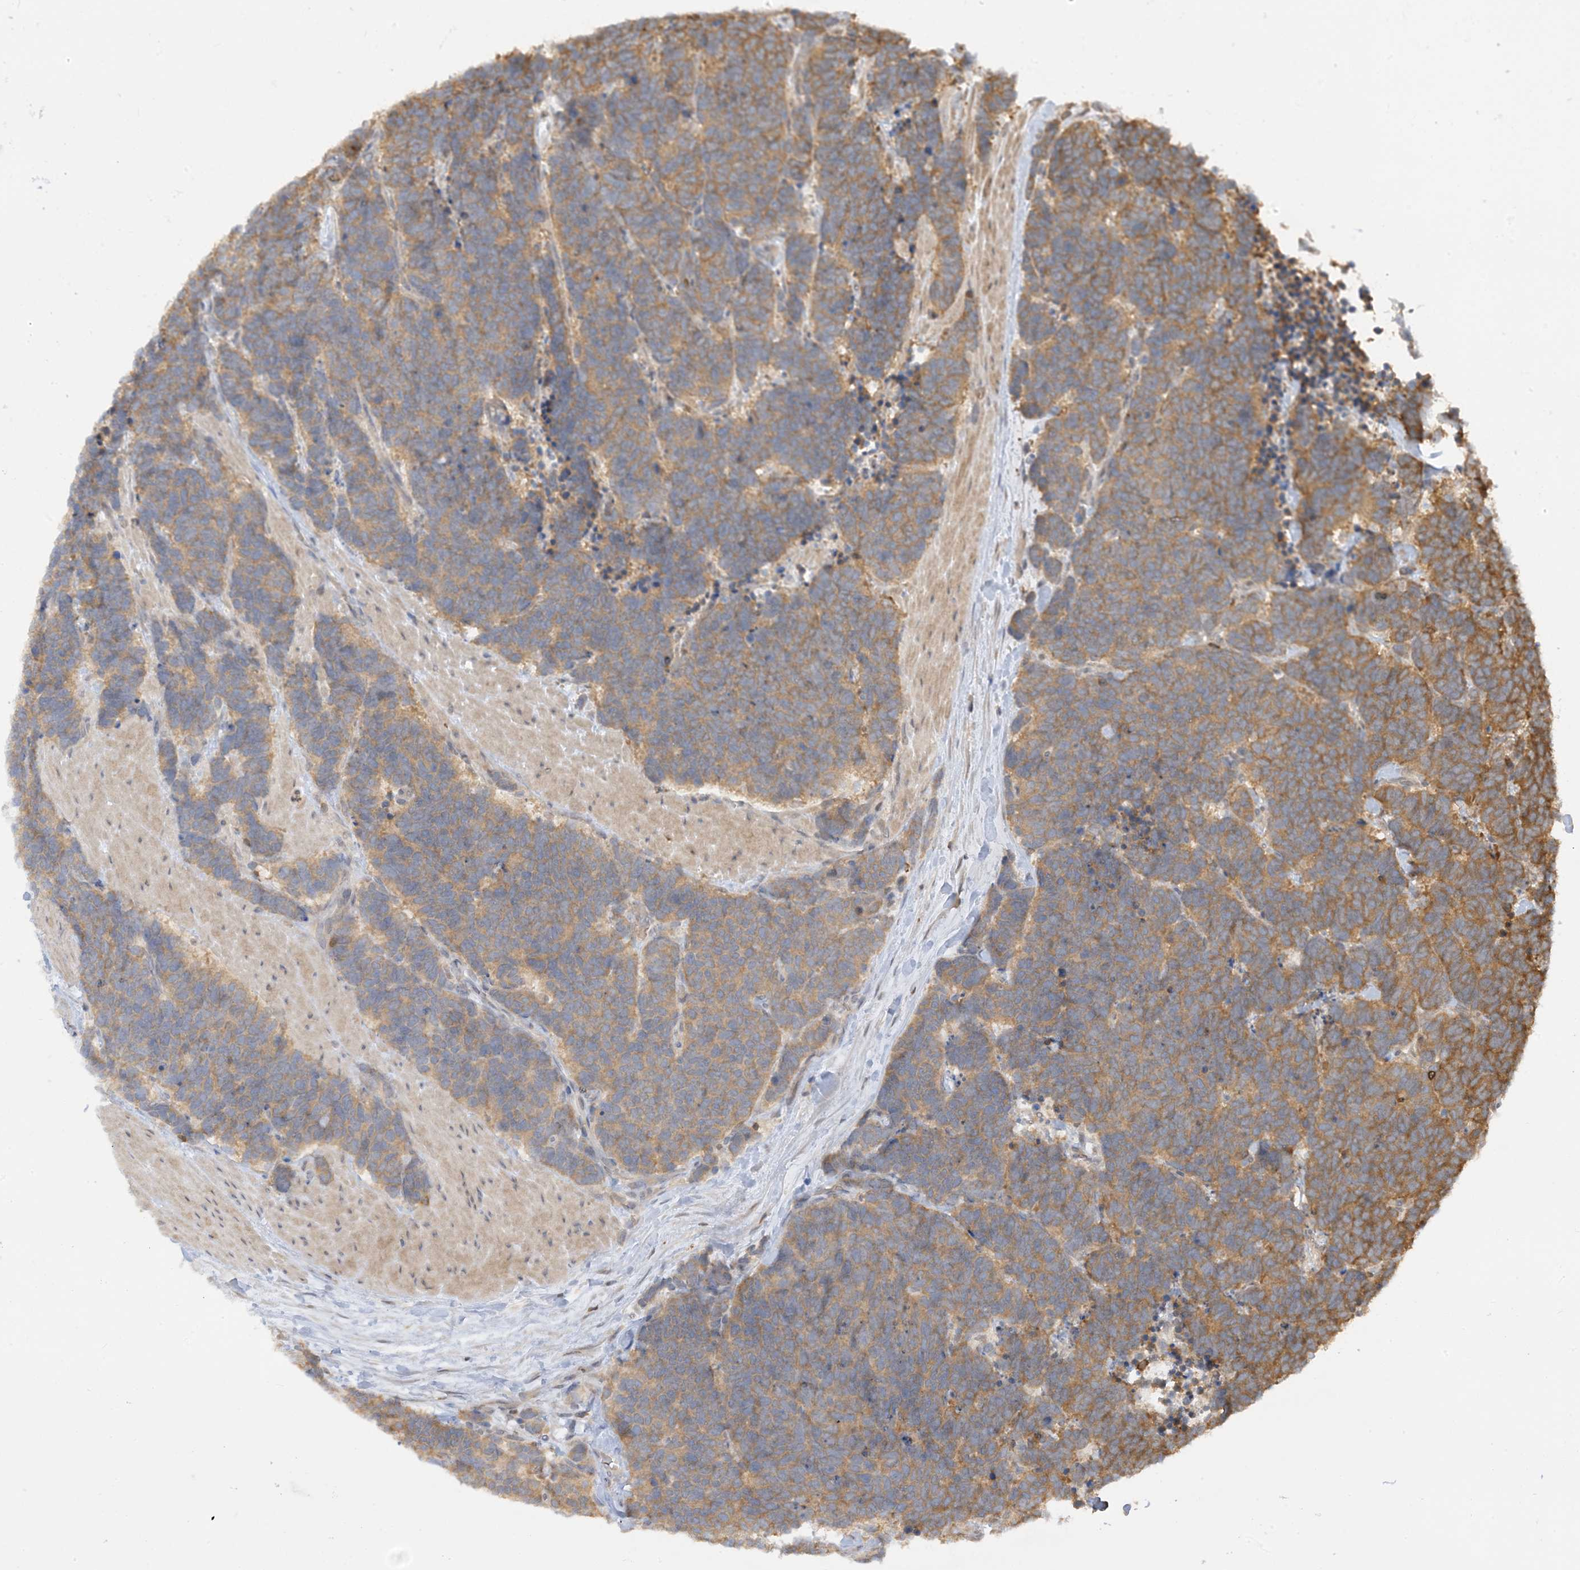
{"staining": {"intensity": "moderate", "quantity": ">75%", "location": "cytoplasmic/membranous"}, "tissue": "carcinoid", "cell_type": "Tumor cells", "image_type": "cancer", "snomed": [{"axis": "morphology", "description": "Carcinoma, NOS"}, {"axis": "morphology", "description": "Carcinoid, malignant, NOS"}, {"axis": "topography", "description": "Urinary bladder"}], "caption": "Human carcinoid stained with a protein marker exhibits moderate staining in tumor cells.", "gene": "WDR26", "patient": {"sex": "male", "age": 57}}